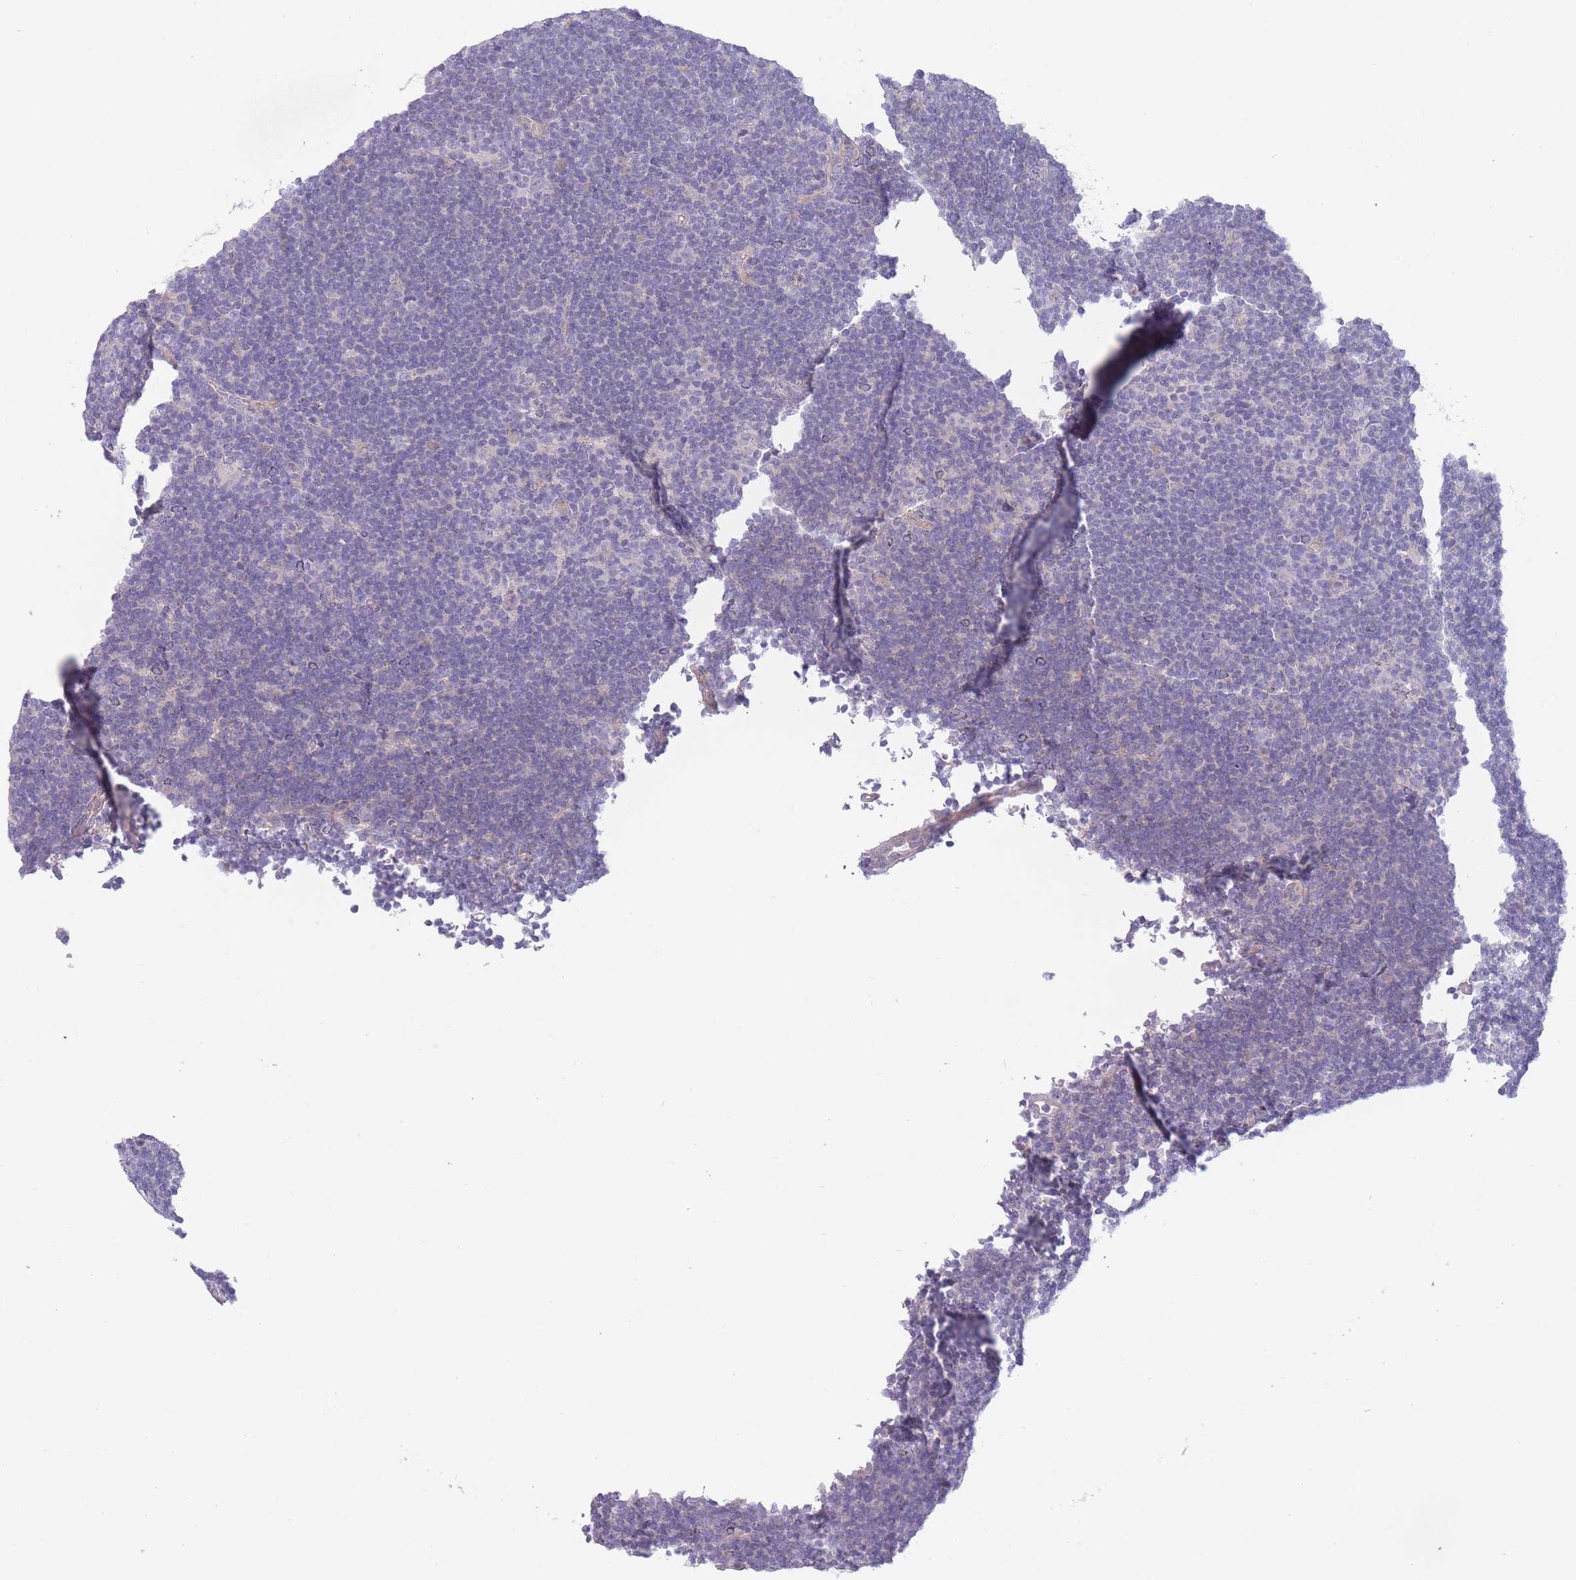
{"staining": {"intensity": "negative", "quantity": "none", "location": "none"}, "tissue": "lymphoma", "cell_type": "Tumor cells", "image_type": "cancer", "snomed": [{"axis": "morphology", "description": "Hodgkin's disease, NOS"}, {"axis": "topography", "description": "Lymph node"}], "caption": "High magnification brightfield microscopy of lymphoma stained with DAB (3,3'-diaminobenzidine) (brown) and counterstained with hematoxylin (blue): tumor cells show no significant expression.", "gene": "PNPLA5", "patient": {"sex": "female", "age": 57}}